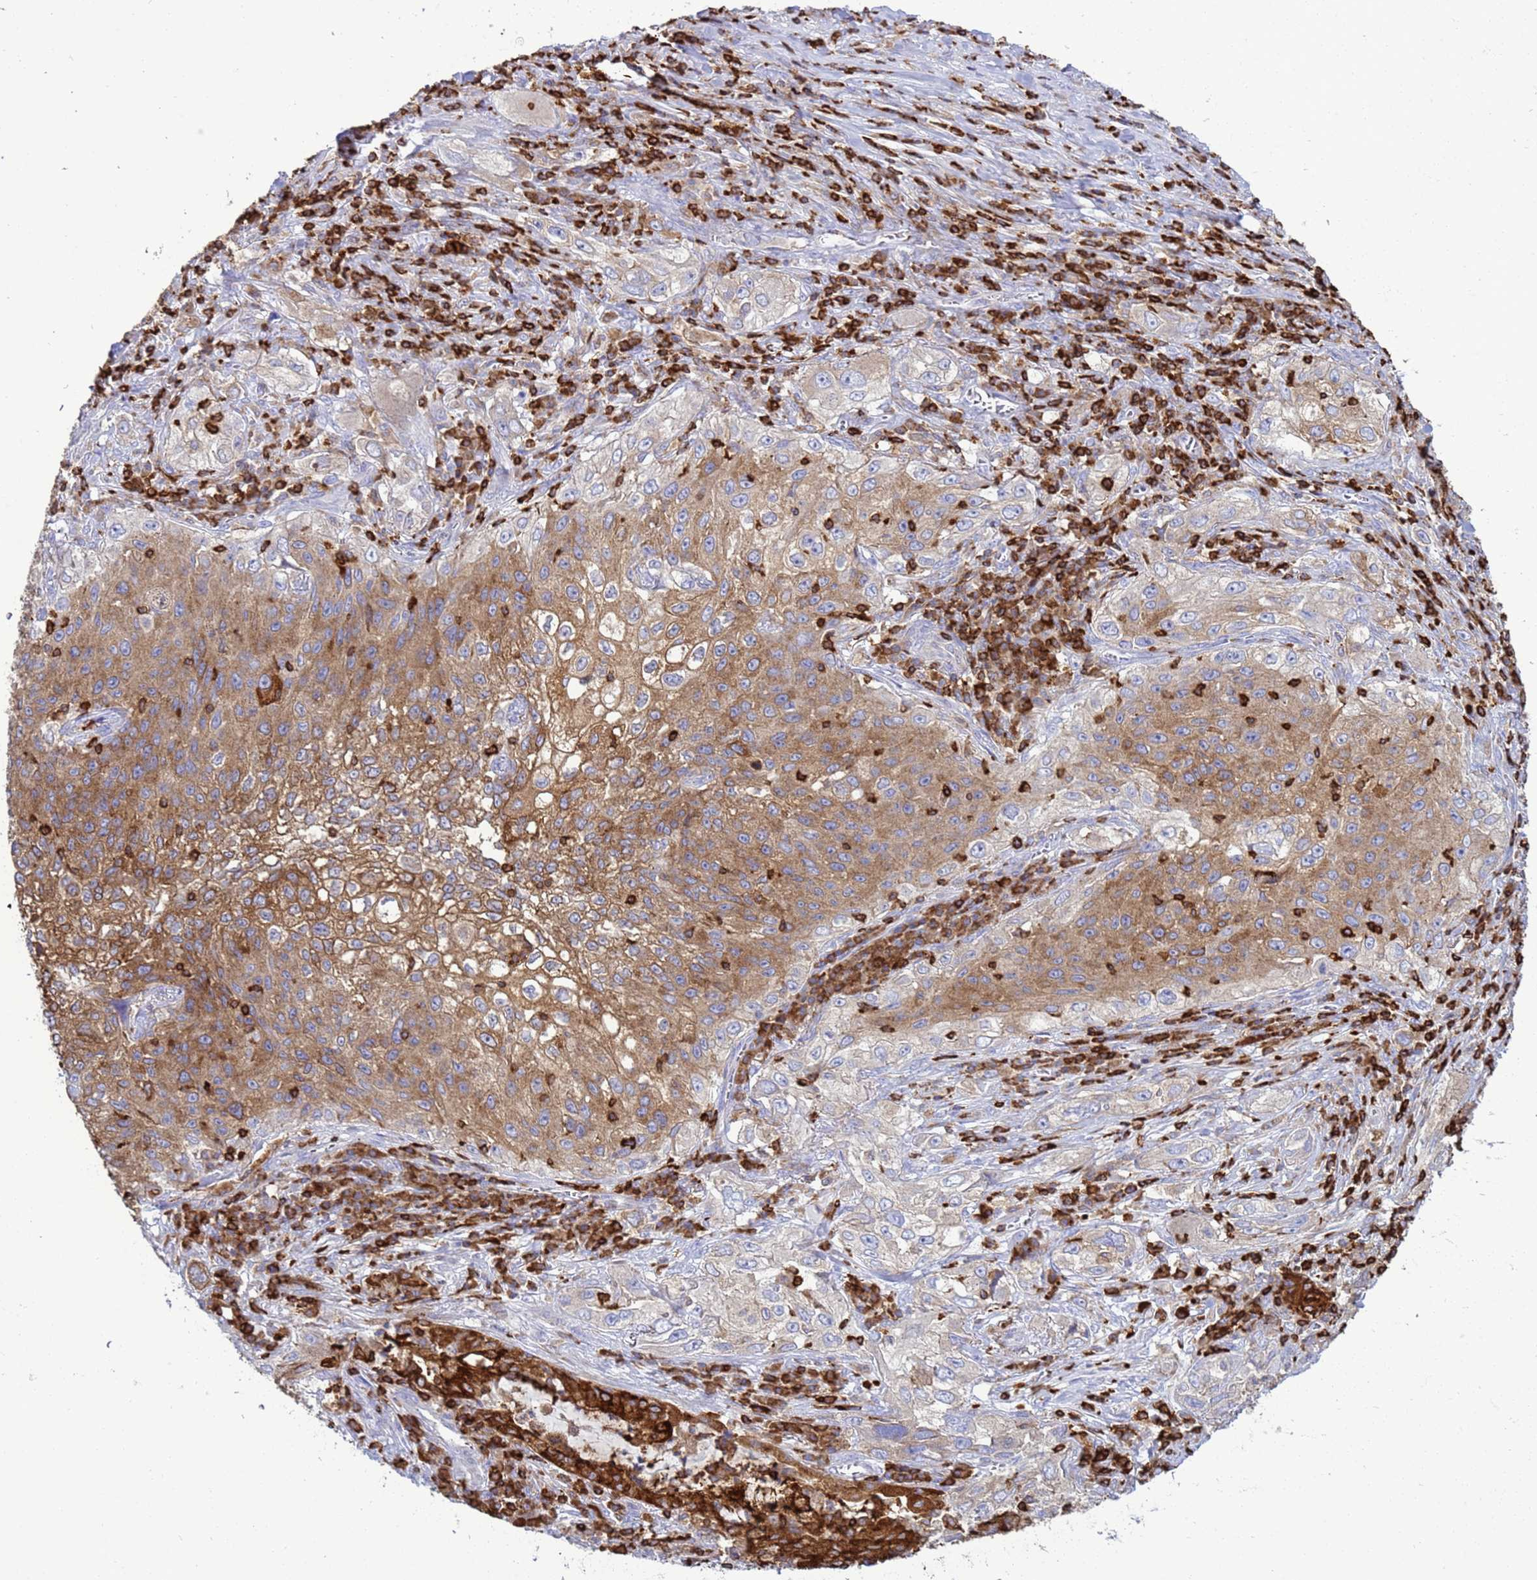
{"staining": {"intensity": "moderate", "quantity": "25%-75%", "location": "cytoplasmic/membranous"}, "tissue": "lung cancer", "cell_type": "Tumor cells", "image_type": "cancer", "snomed": [{"axis": "morphology", "description": "Squamous cell carcinoma, NOS"}, {"axis": "topography", "description": "Lung"}], "caption": "The micrograph exhibits staining of lung cancer, revealing moderate cytoplasmic/membranous protein expression (brown color) within tumor cells. The staining is performed using DAB brown chromogen to label protein expression. The nuclei are counter-stained blue using hematoxylin.", "gene": "EZR", "patient": {"sex": "female", "age": 69}}